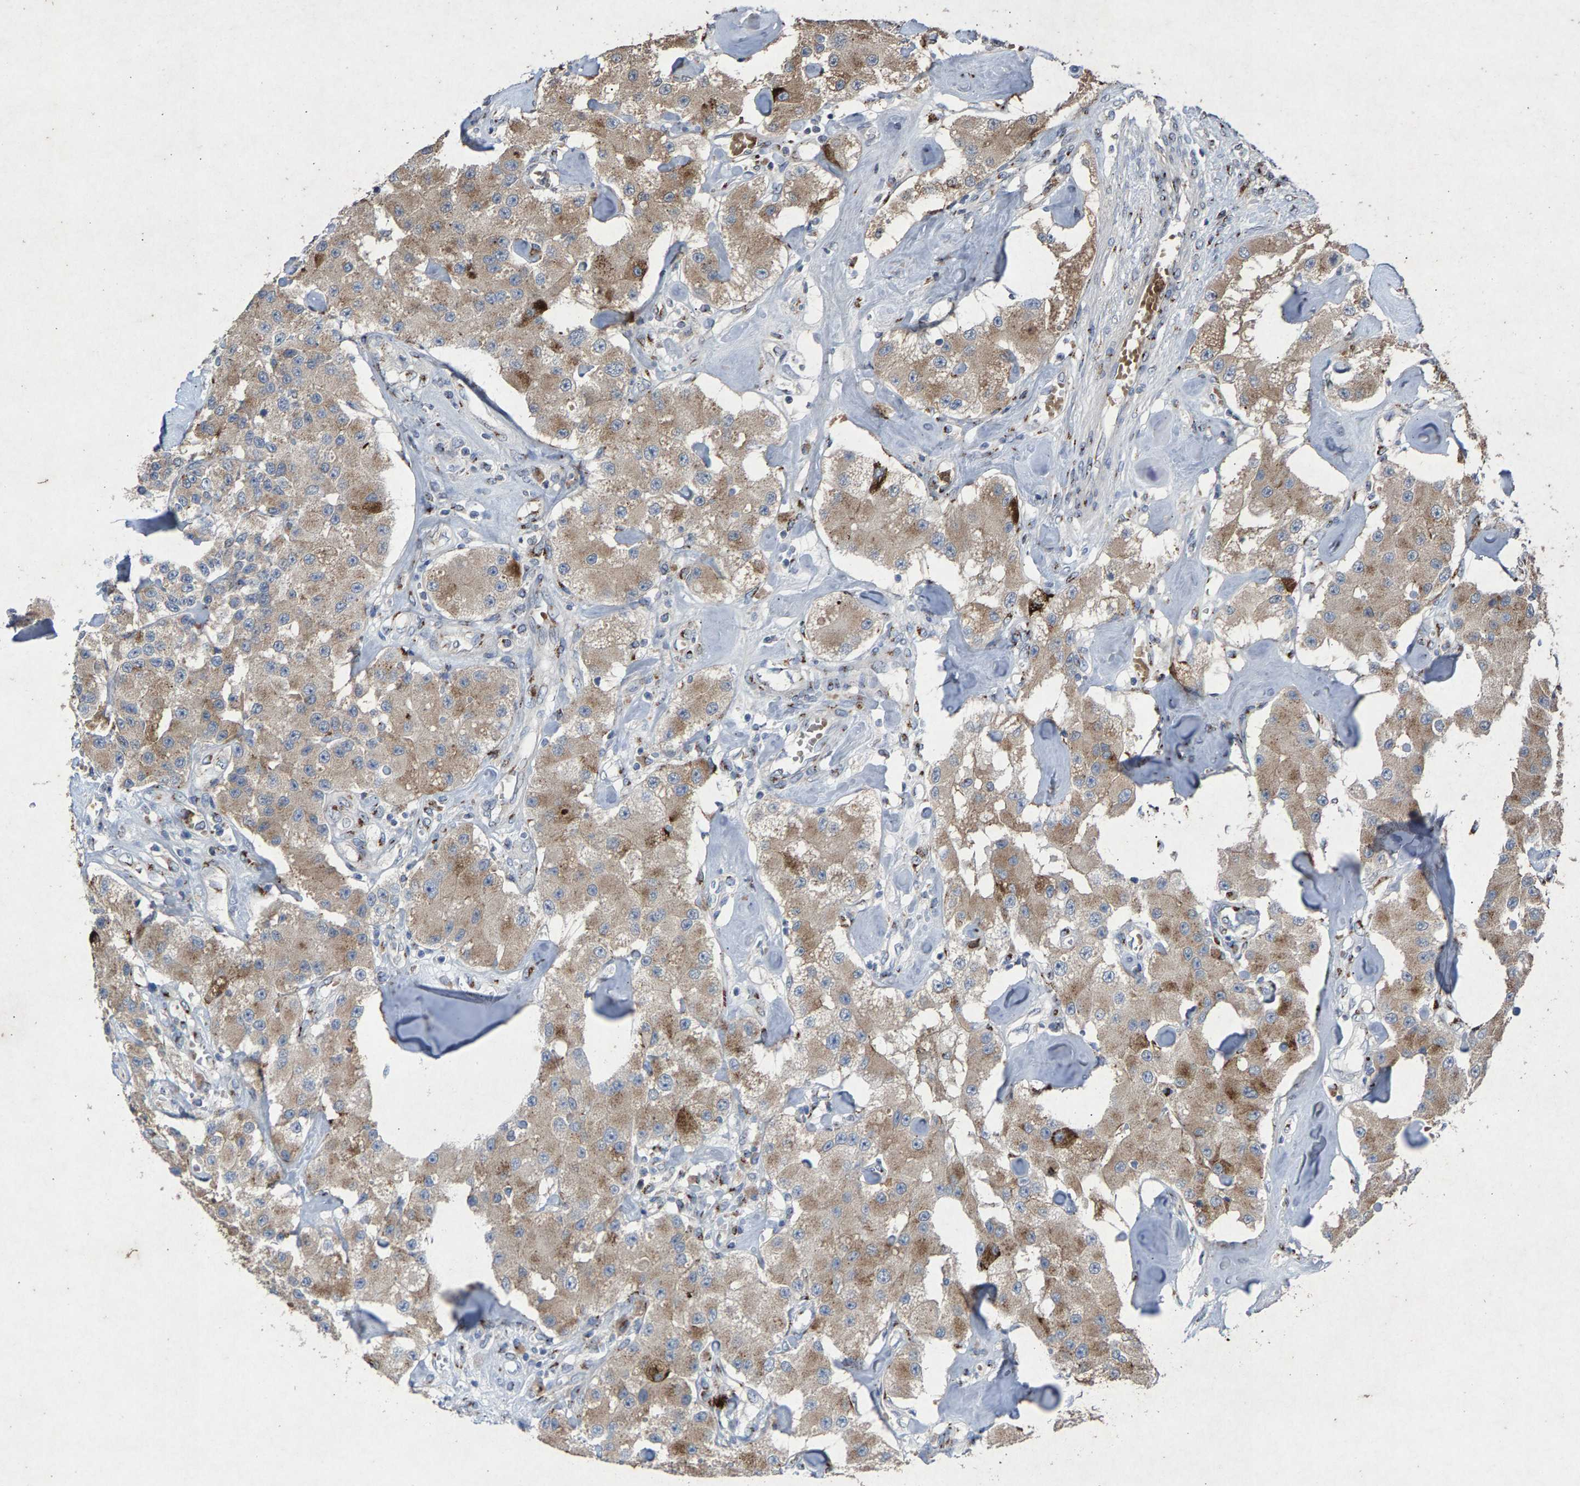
{"staining": {"intensity": "weak", "quantity": ">75%", "location": "cytoplasmic/membranous"}, "tissue": "carcinoid", "cell_type": "Tumor cells", "image_type": "cancer", "snomed": [{"axis": "morphology", "description": "Carcinoid, malignant, NOS"}, {"axis": "topography", "description": "Pancreas"}], "caption": "A high-resolution micrograph shows immunohistochemistry (IHC) staining of carcinoid, which displays weak cytoplasmic/membranous expression in about >75% of tumor cells.", "gene": "MAN2A1", "patient": {"sex": "male", "age": 41}}